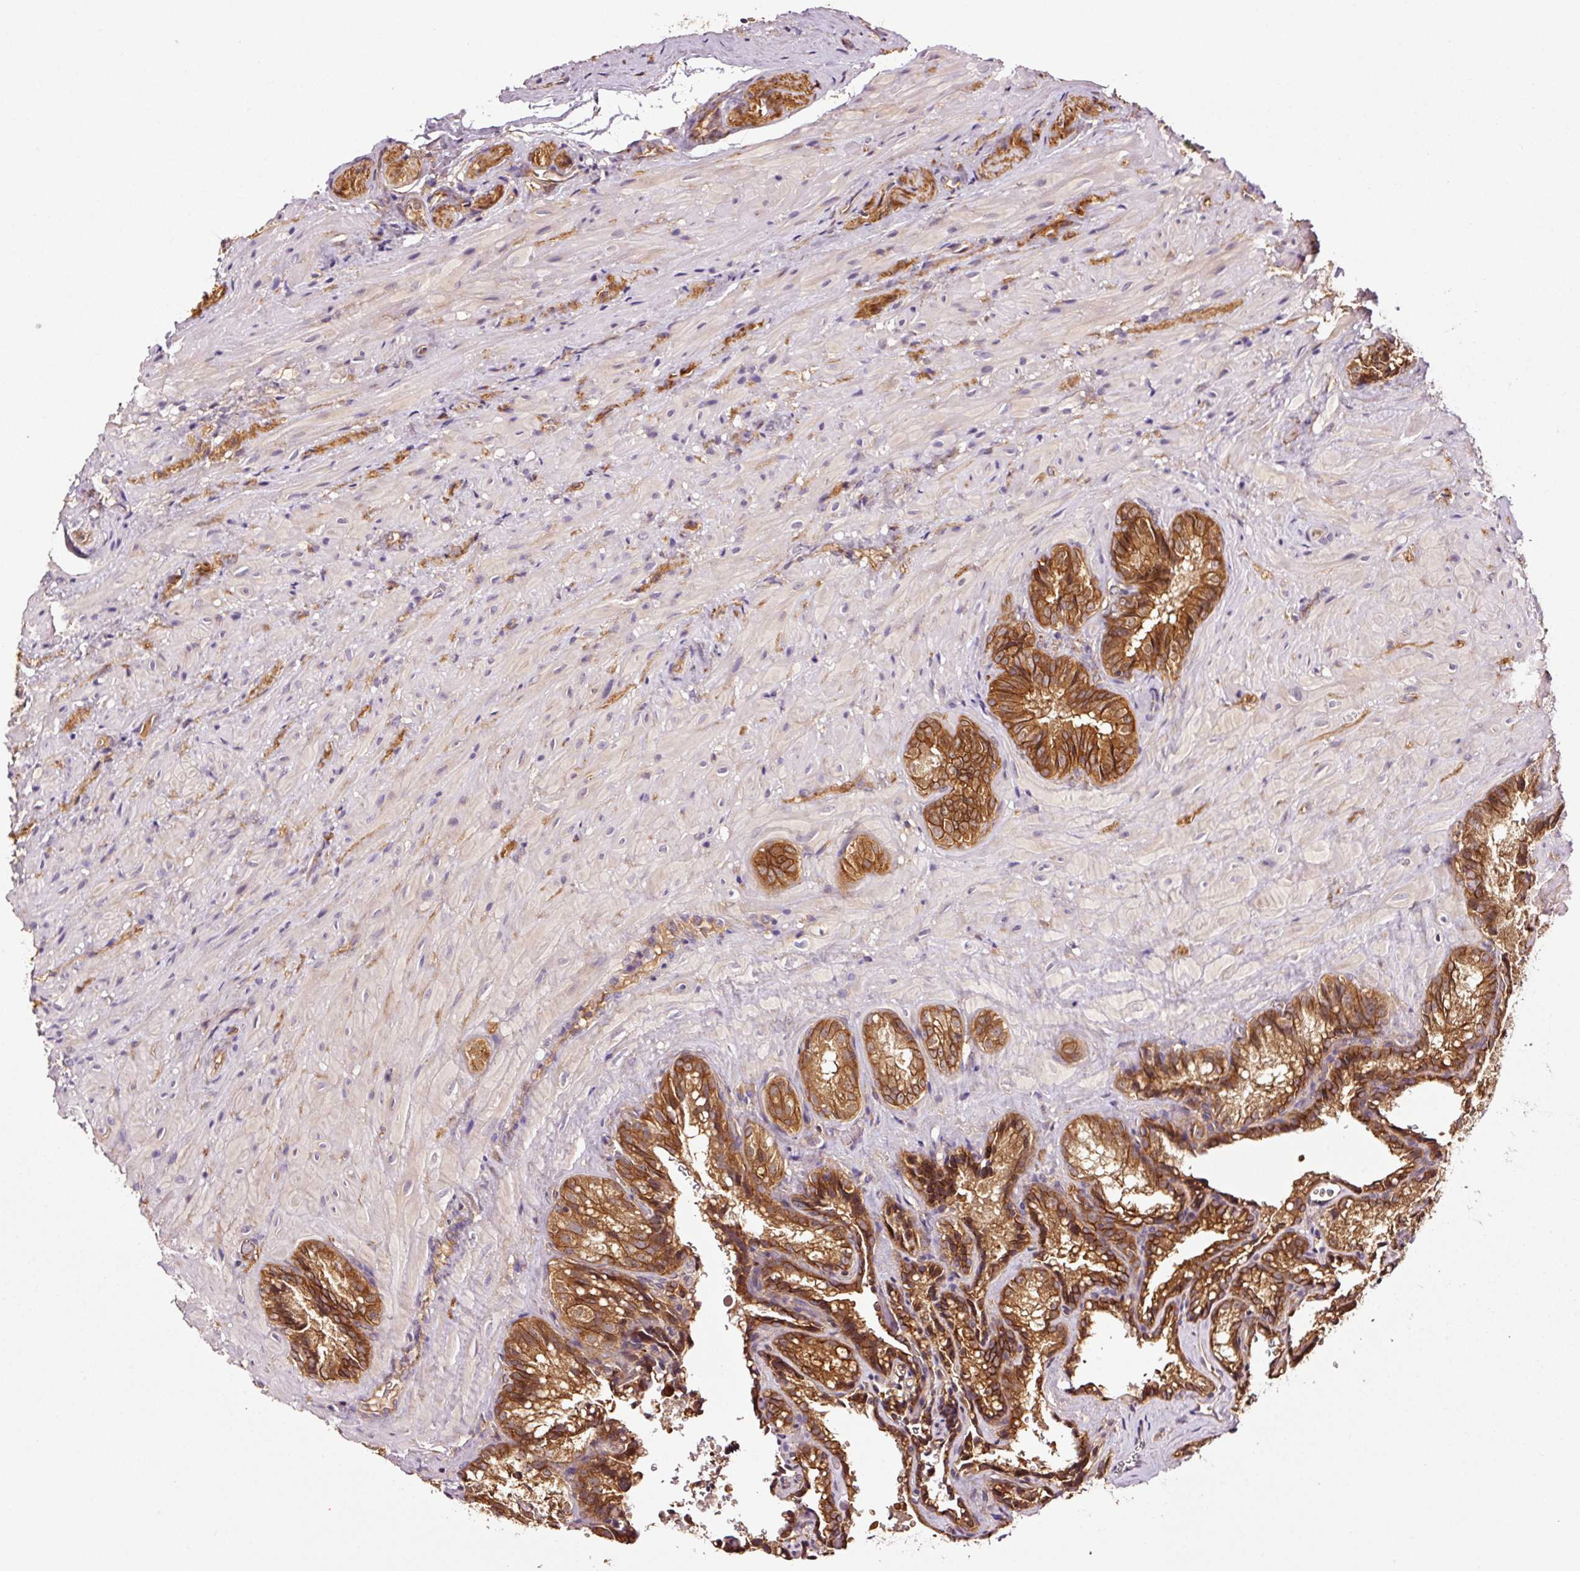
{"staining": {"intensity": "strong", "quantity": ">75%", "location": "cytoplasmic/membranous"}, "tissue": "seminal vesicle", "cell_type": "Glandular cells", "image_type": "normal", "snomed": [{"axis": "morphology", "description": "Normal tissue, NOS"}, {"axis": "topography", "description": "Seminal veicle"}], "caption": "Human seminal vesicle stained for a protein (brown) demonstrates strong cytoplasmic/membranous positive expression in approximately >75% of glandular cells.", "gene": "METAP1", "patient": {"sex": "male", "age": 47}}